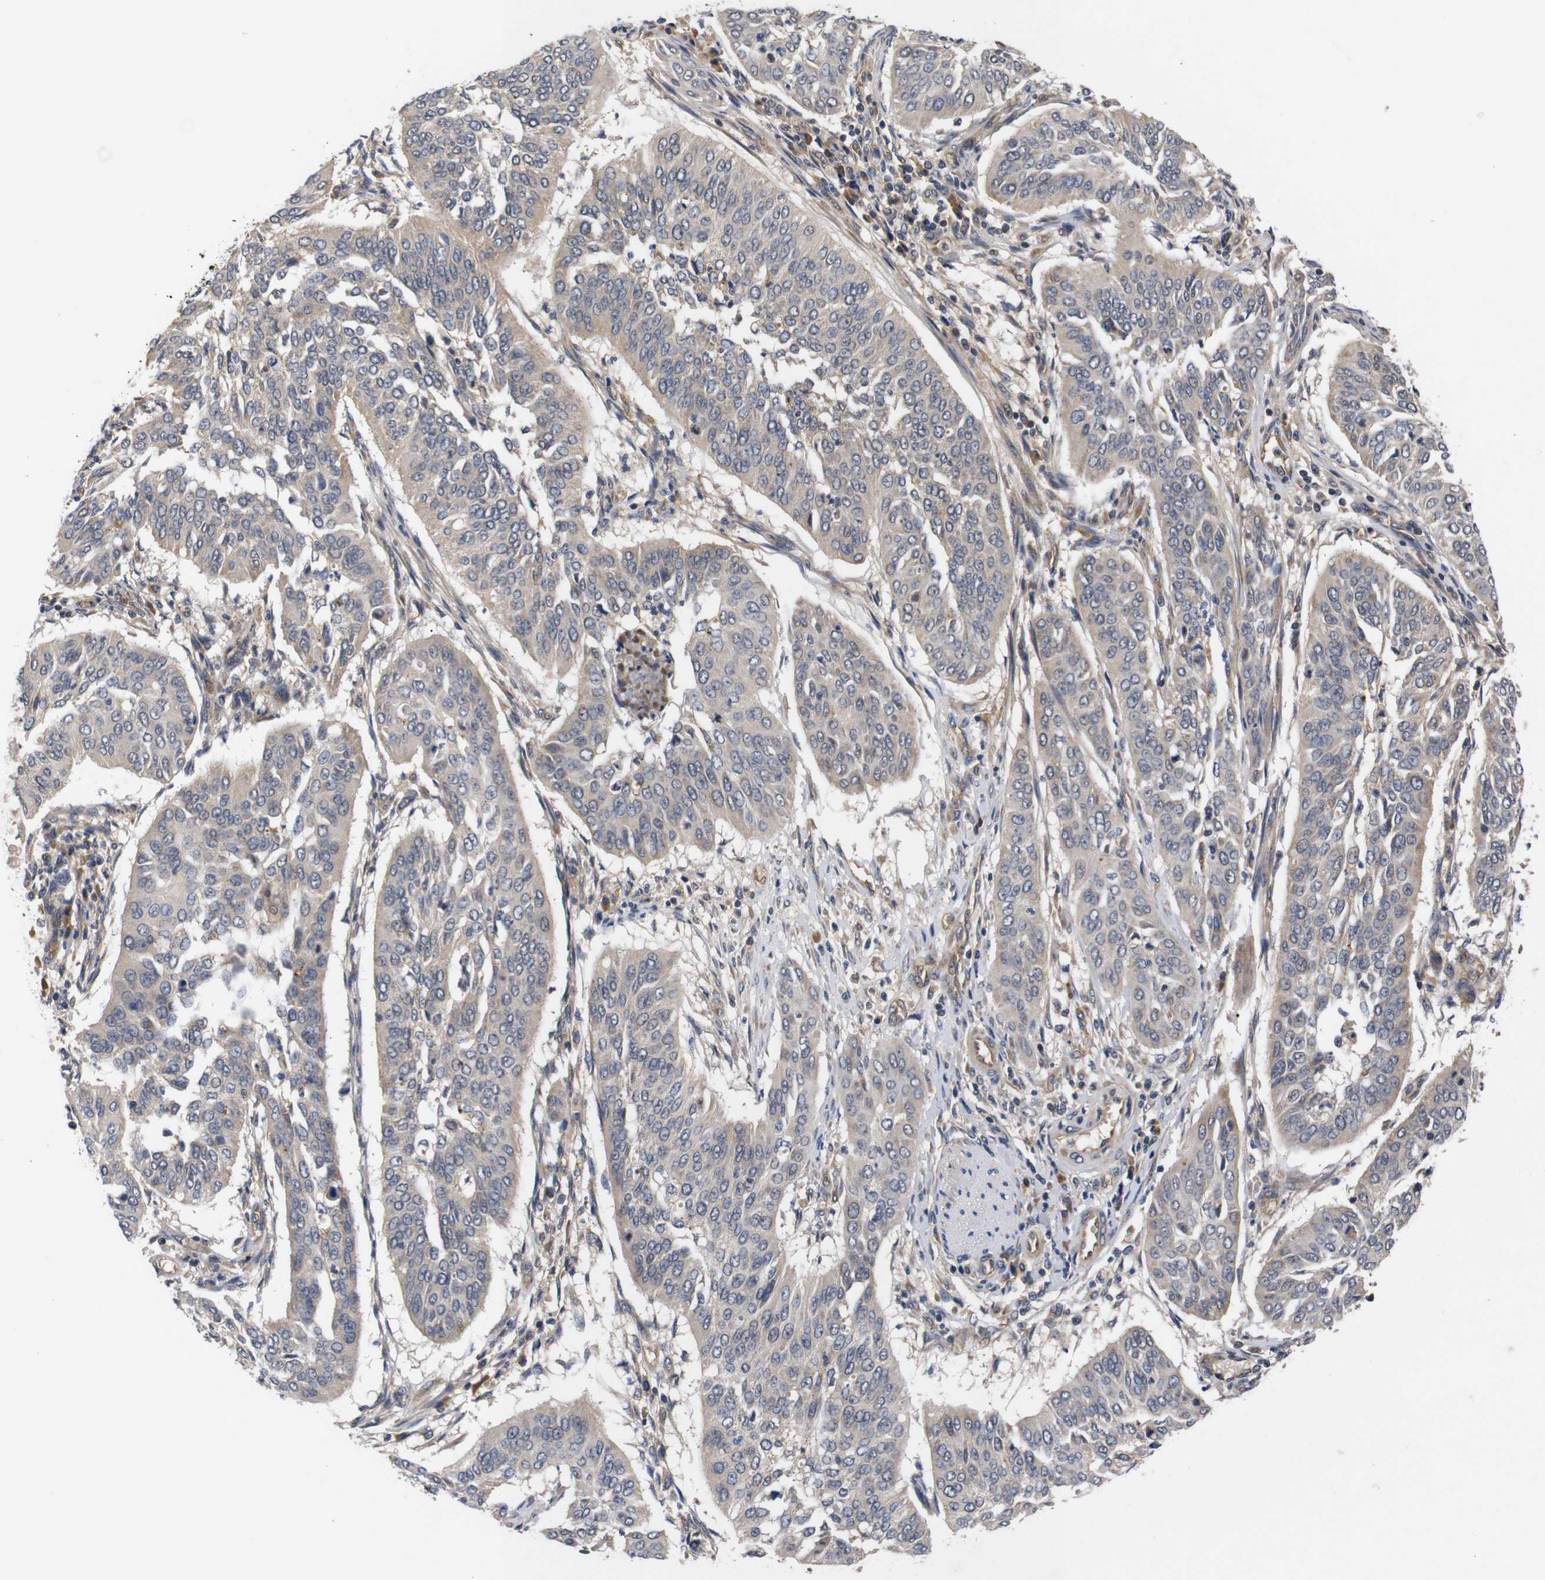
{"staining": {"intensity": "weak", "quantity": ">75%", "location": "cytoplasmic/membranous"}, "tissue": "cervical cancer", "cell_type": "Tumor cells", "image_type": "cancer", "snomed": [{"axis": "morphology", "description": "Normal tissue, NOS"}, {"axis": "morphology", "description": "Squamous cell carcinoma, NOS"}, {"axis": "topography", "description": "Cervix"}], "caption": "Human squamous cell carcinoma (cervical) stained with a brown dye reveals weak cytoplasmic/membranous positive staining in approximately >75% of tumor cells.", "gene": "RIPK1", "patient": {"sex": "female", "age": 39}}